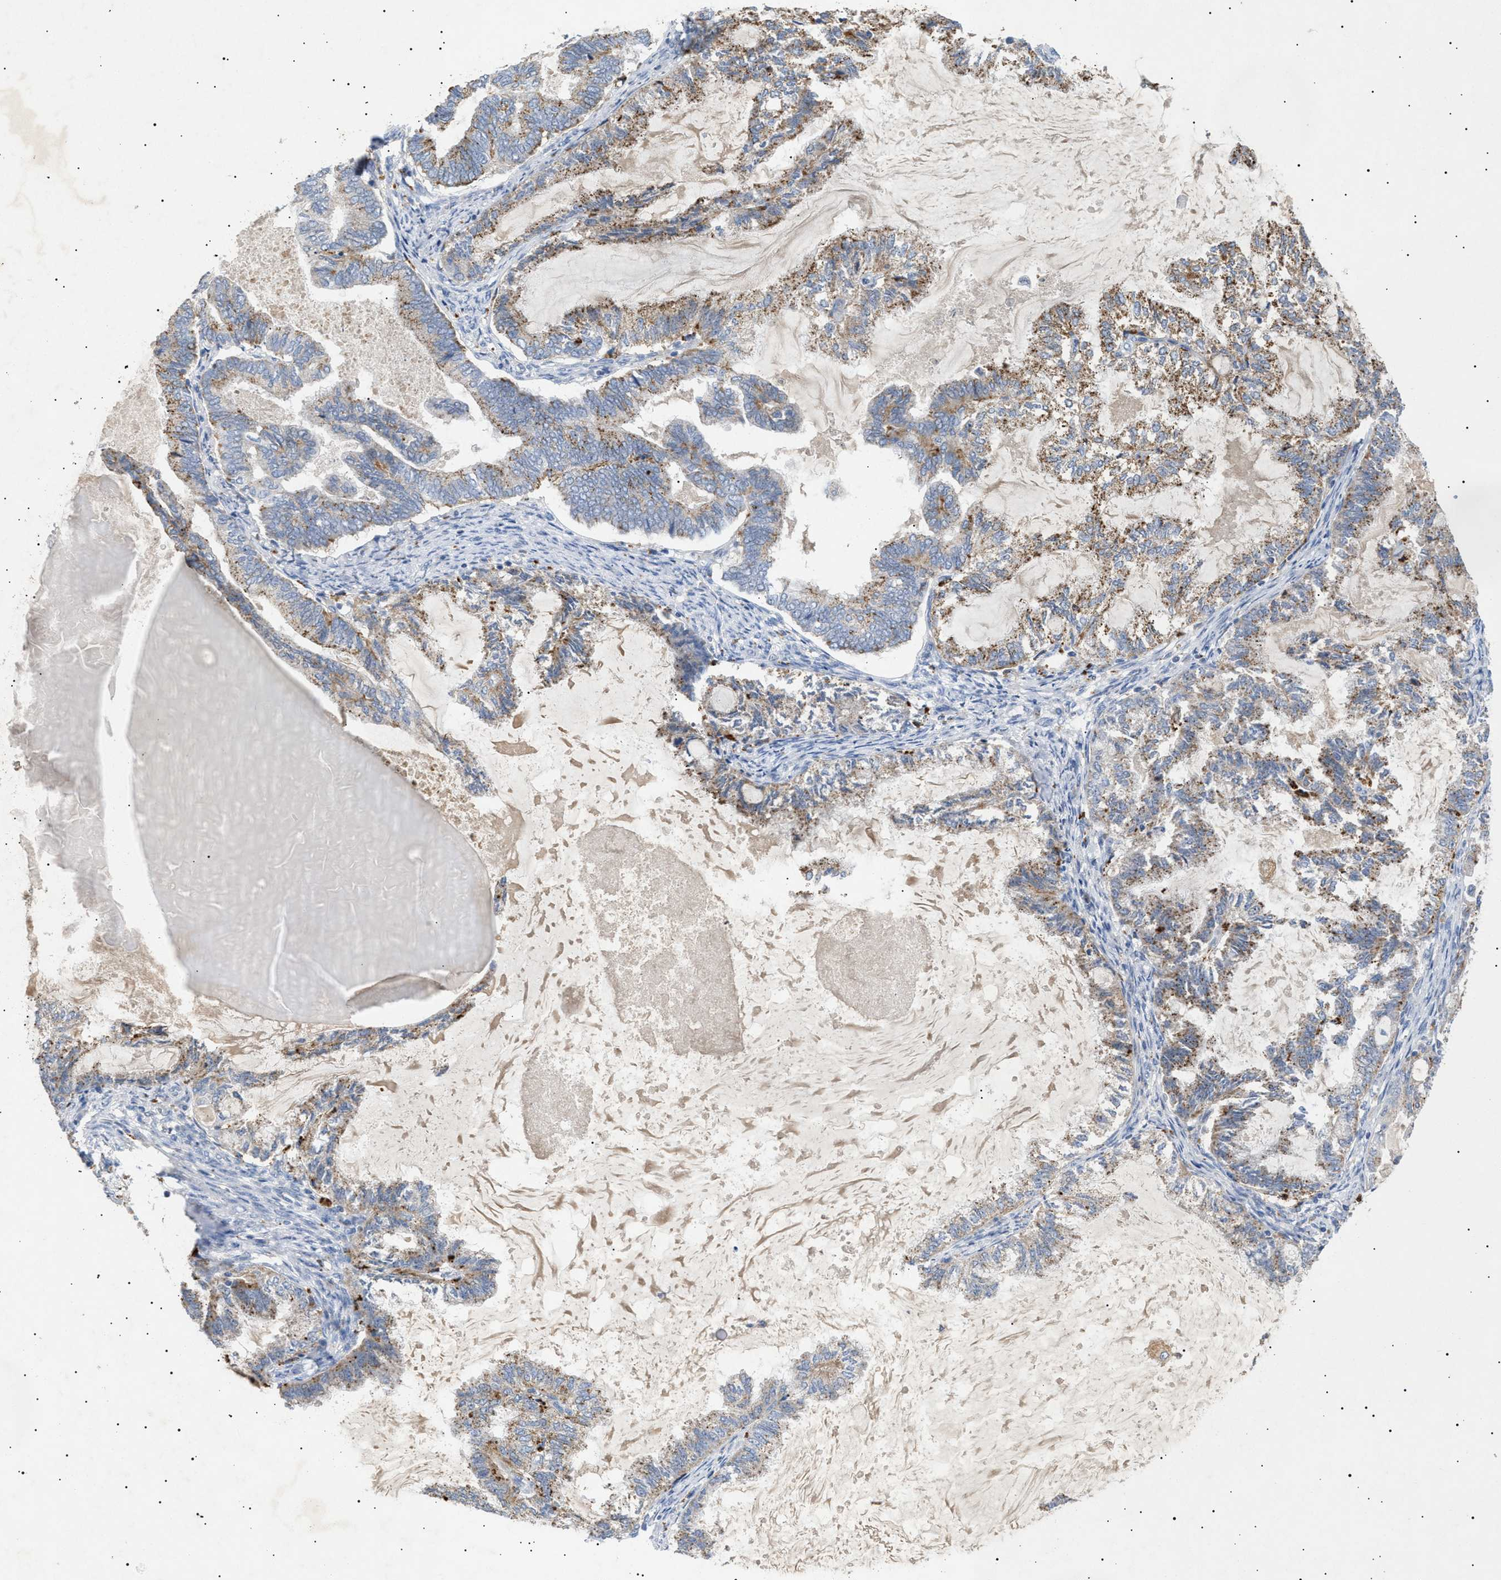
{"staining": {"intensity": "moderate", "quantity": "25%-75%", "location": "cytoplasmic/membranous"}, "tissue": "endometrial cancer", "cell_type": "Tumor cells", "image_type": "cancer", "snomed": [{"axis": "morphology", "description": "Adenocarcinoma, NOS"}, {"axis": "topography", "description": "Endometrium"}], "caption": "Immunohistochemistry micrograph of neoplastic tissue: human adenocarcinoma (endometrial) stained using immunohistochemistry demonstrates medium levels of moderate protein expression localized specifically in the cytoplasmic/membranous of tumor cells, appearing as a cytoplasmic/membranous brown color.", "gene": "SIRT5", "patient": {"sex": "female", "age": 86}}